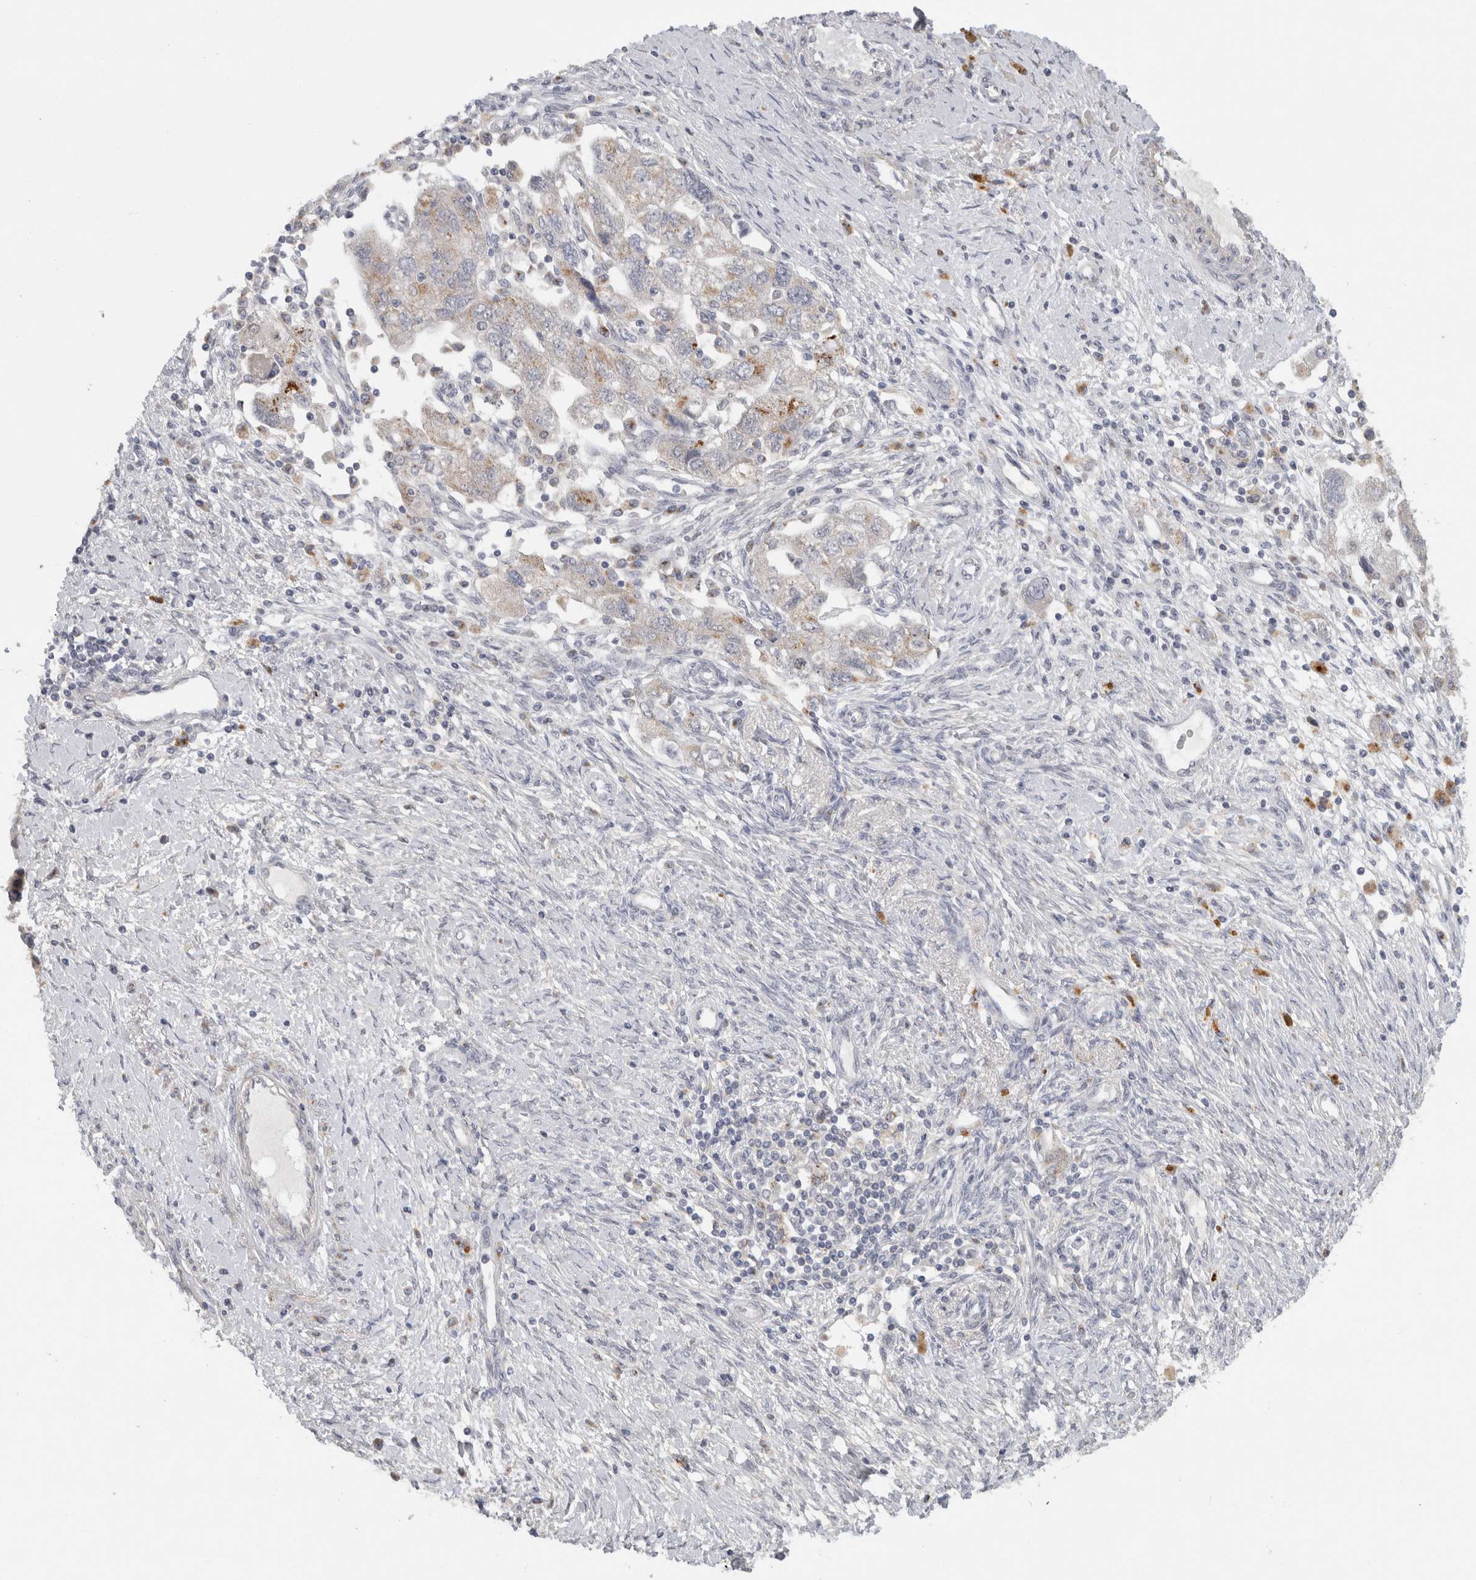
{"staining": {"intensity": "strong", "quantity": "<25%", "location": "cytoplasmic/membranous"}, "tissue": "ovarian cancer", "cell_type": "Tumor cells", "image_type": "cancer", "snomed": [{"axis": "morphology", "description": "Carcinoma, NOS"}, {"axis": "morphology", "description": "Cystadenocarcinoma, serous, NOS"}, {"axis": "topography", "description": "Ovary"}], "caption": "A high-resolution histopathology image shows immunohistochemistry staining of ovarian cancer (carcinoma), which exhibits strong cytoplasmic/membranous staining in approximately <25% of tumor cells.", "gene": "MGAT1", "patient": {"sex": "female", "age": 69}}